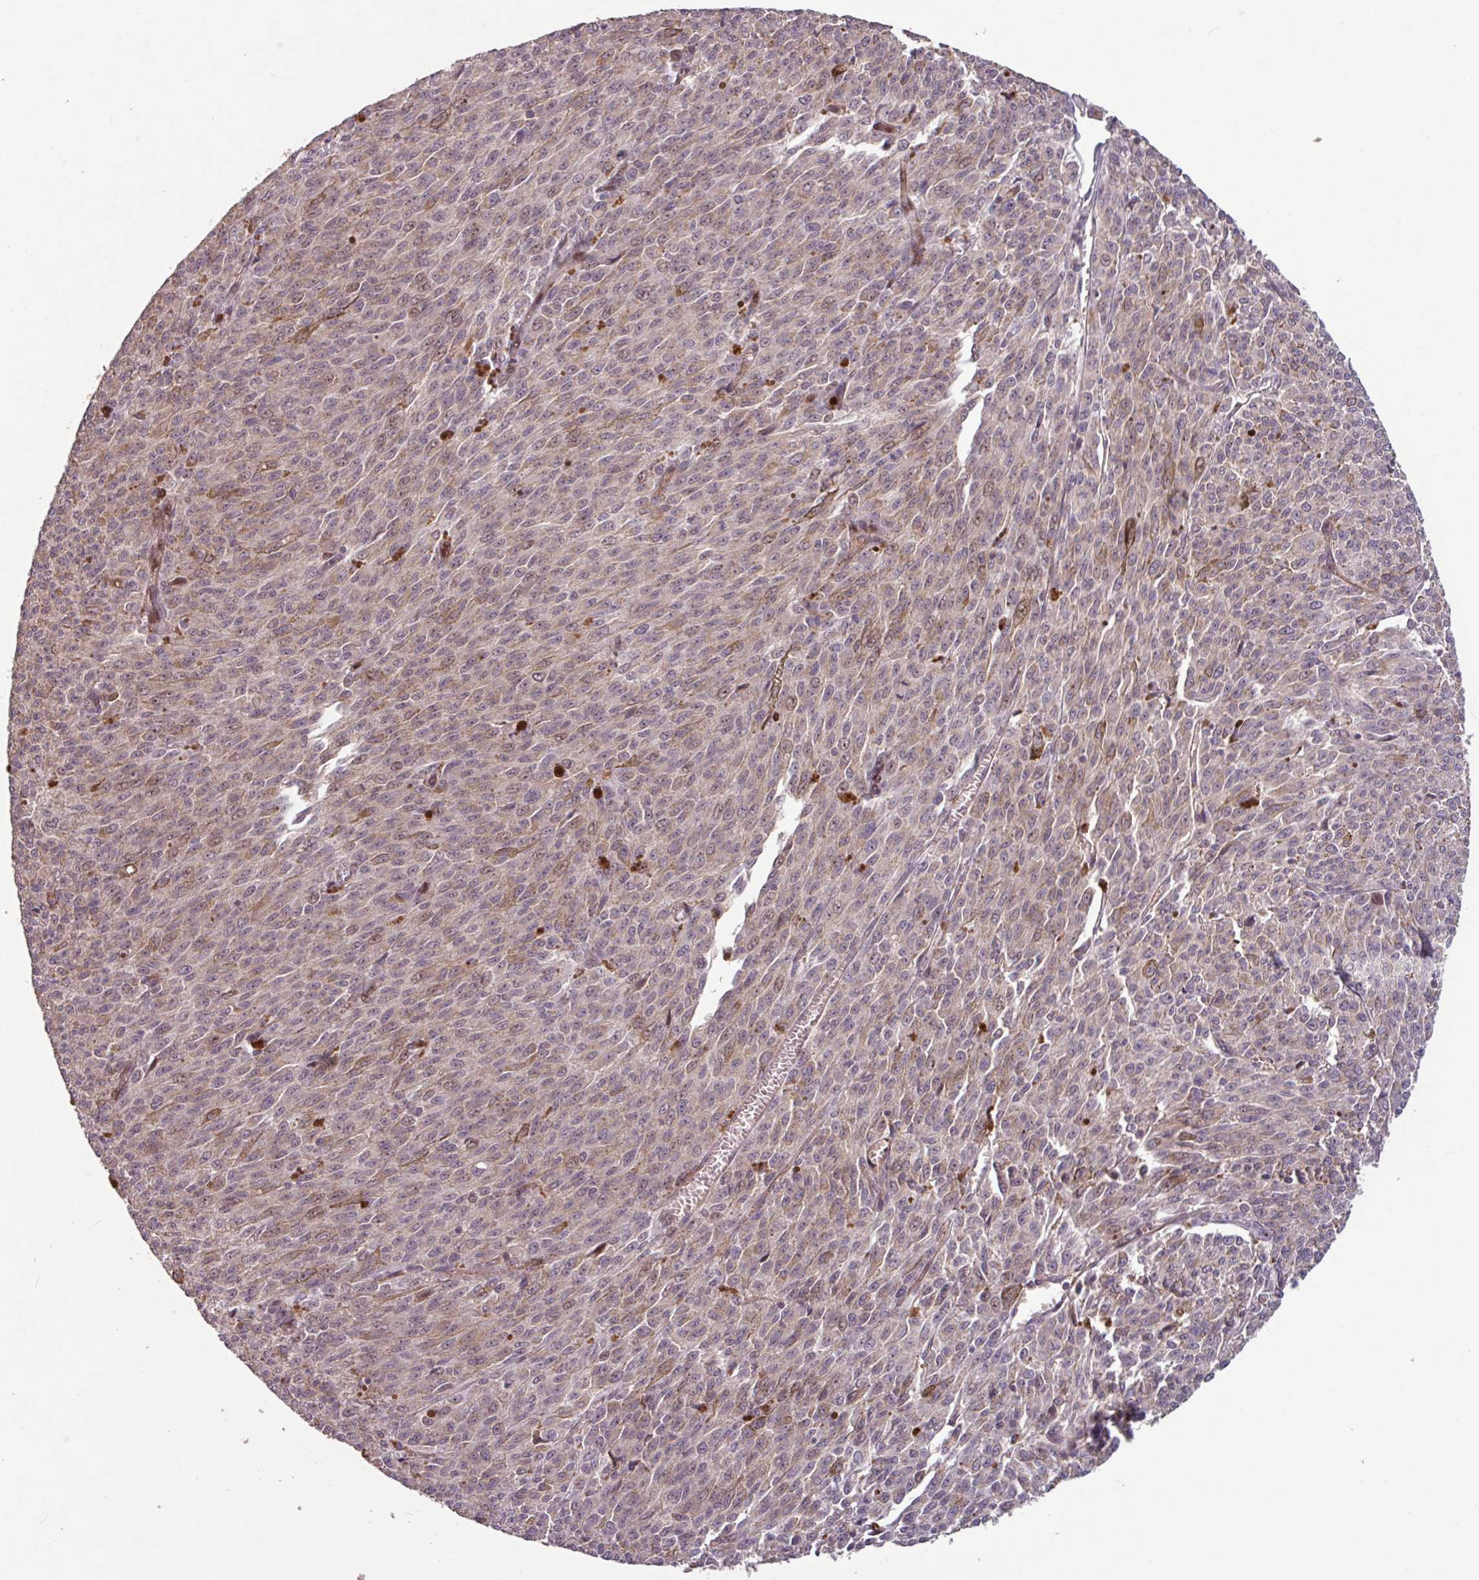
{"staining": {"intensity": "moderate", "quantity": "25%-75%", "location": "cytoplasmic/membranous,nuclear"}, "tissue": "melanoma", "cell_type": "Tumor cells", "image_type": "cancer", "snomed": [{"axis": "morphology", "description": "Malignant melanoma, NOS"}, {"axis": "topography", "description": "Skin"}], "caption": "Melanoma stained for a protein (brown) exhibits moderate cytoplasmic/membranous and nuclear positive staining in approximately 25%-75% of tumor cells.", "gene": "TMEM88", "patient": {"sex": "female", "age": 52}}